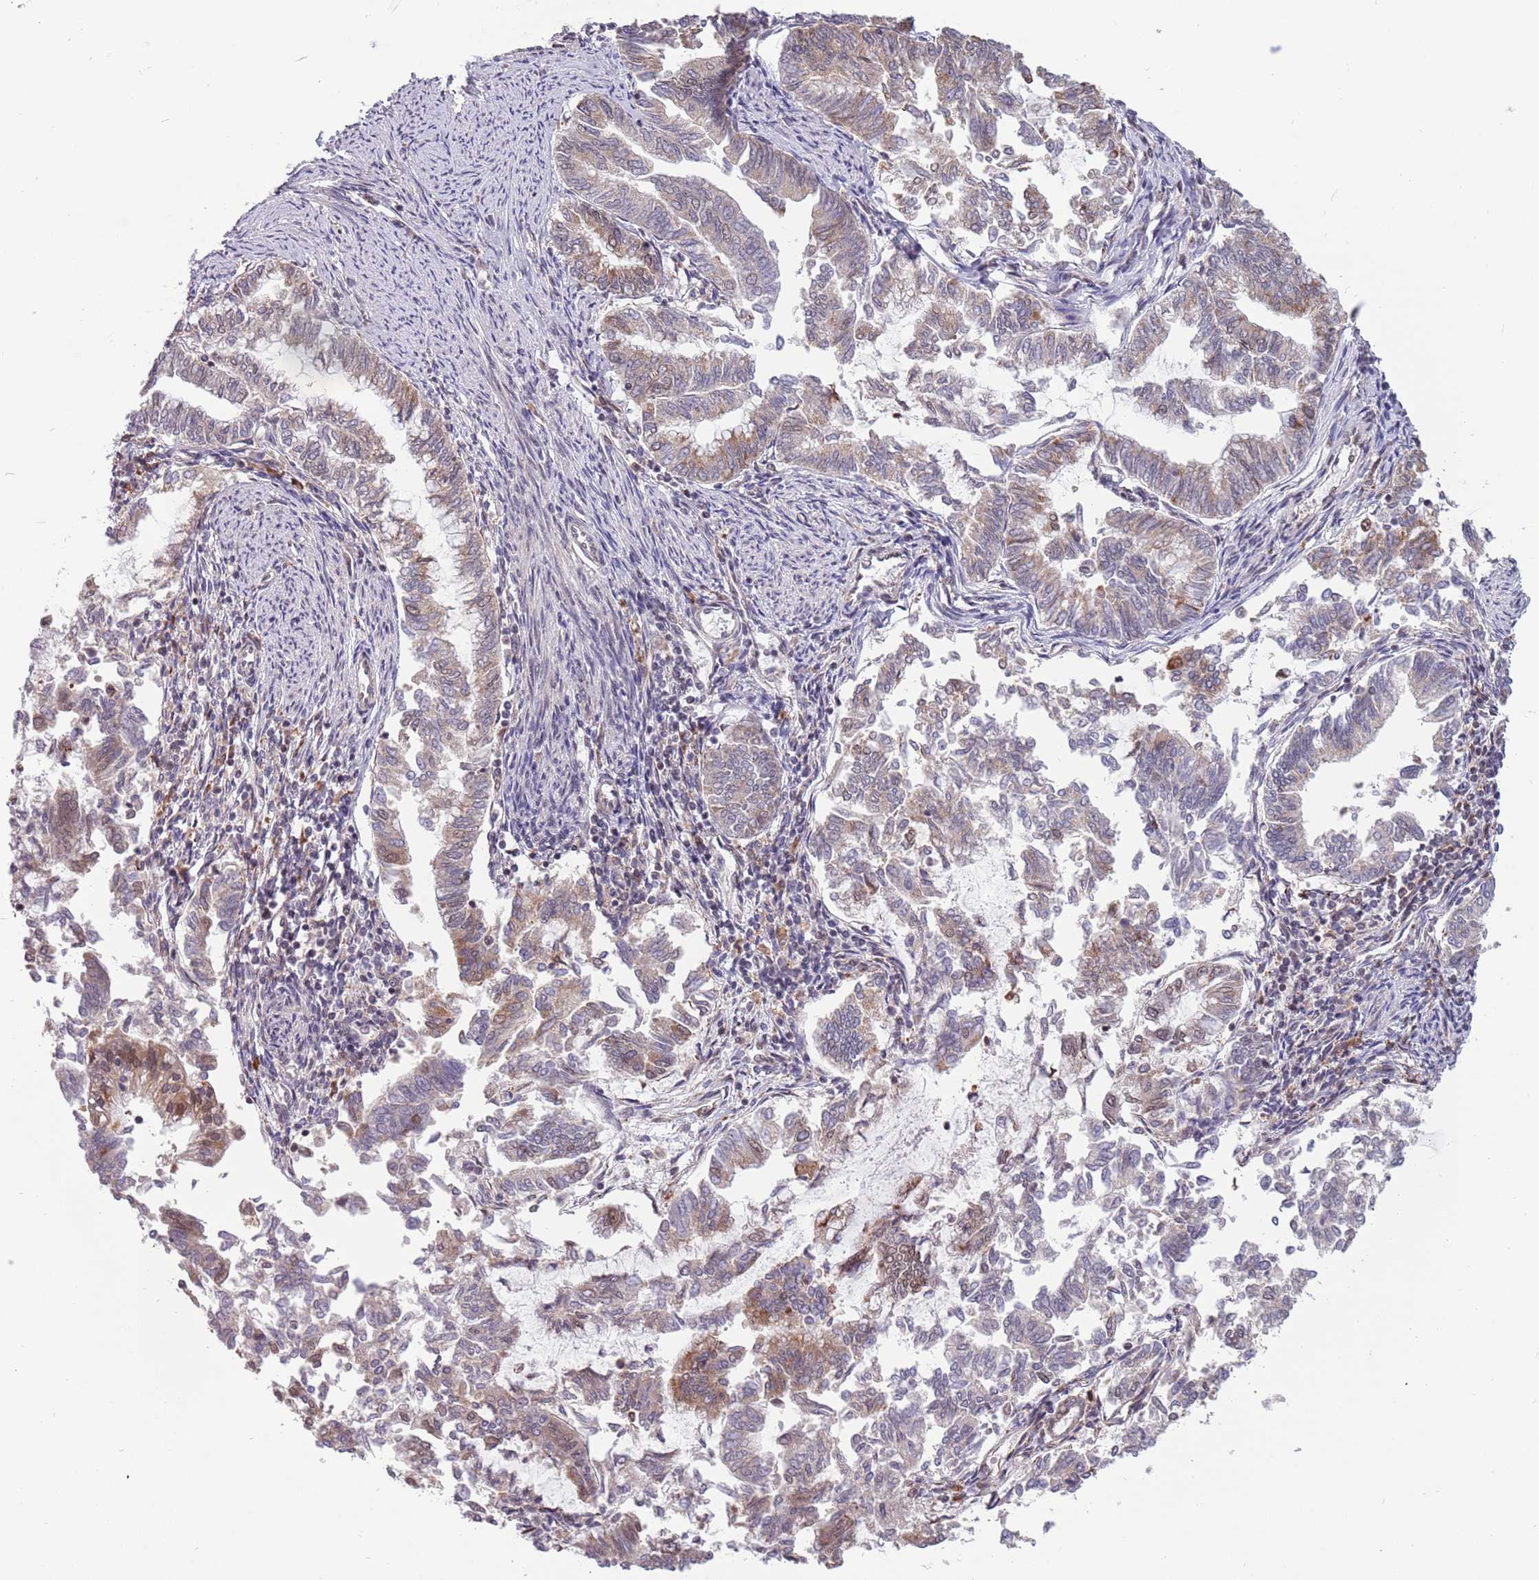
{"staining": {"intensity": "weak", "quantity": "<25%", "location": "cytoplasmic/membranous,nuclear"}, "tissue": "endometrial cancer", "cell_type": "Tumor cells", "image_type": "cancer", "snomed": [{"axis": "morphology", "description": "Adenocarcinoma, NOS"}, {"axis": "topography", "description": "Endometrium"}], "caption": "The immunohistochemistry (IHC) image has no significant staining in tumor cells of endometrial cancer tissue.", "gene": "BARD1", "patient": {"sex": "female", "age": 79}}